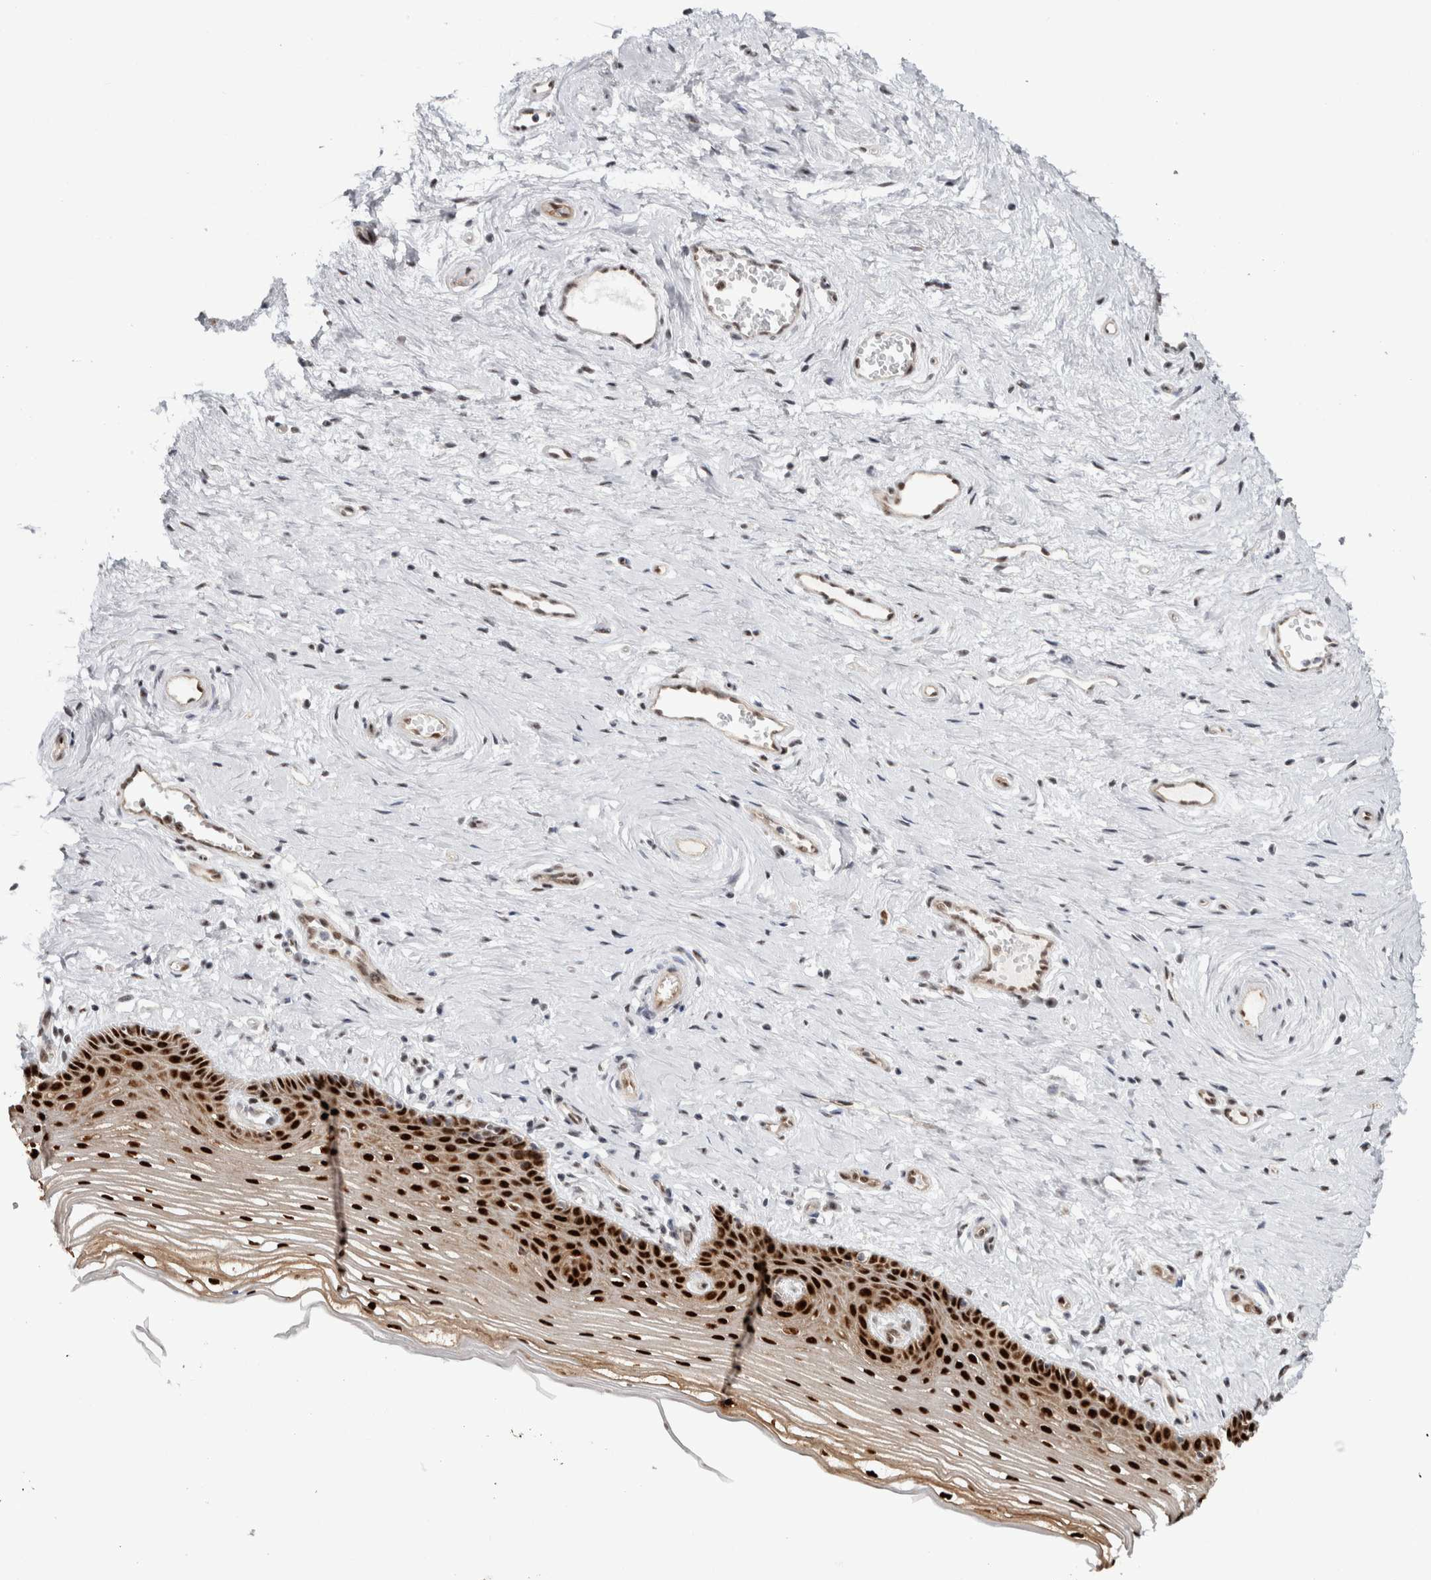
{"staining": {"intensity": "strong", "quantity": ">75%", "location": "nuclear"}, "tissue": "vagina", "cell_type": "Squamous epithelial cells", "image_type": "normal", "snomed": [{"axis": "morphology", "description": "Normal tissue, NOS"}, {"axis": "topography", "description": "Vagina"}], "caption": "Immunohistochemistry (IHC) image of unremarkable vagina stained for a protein (brown), which demonstrates high levels of strong nuclear staining in approximately >75% of squamous epithelial cells.", "gene": "MKNK1", "patient": {"sex": "female", "age": 46}}